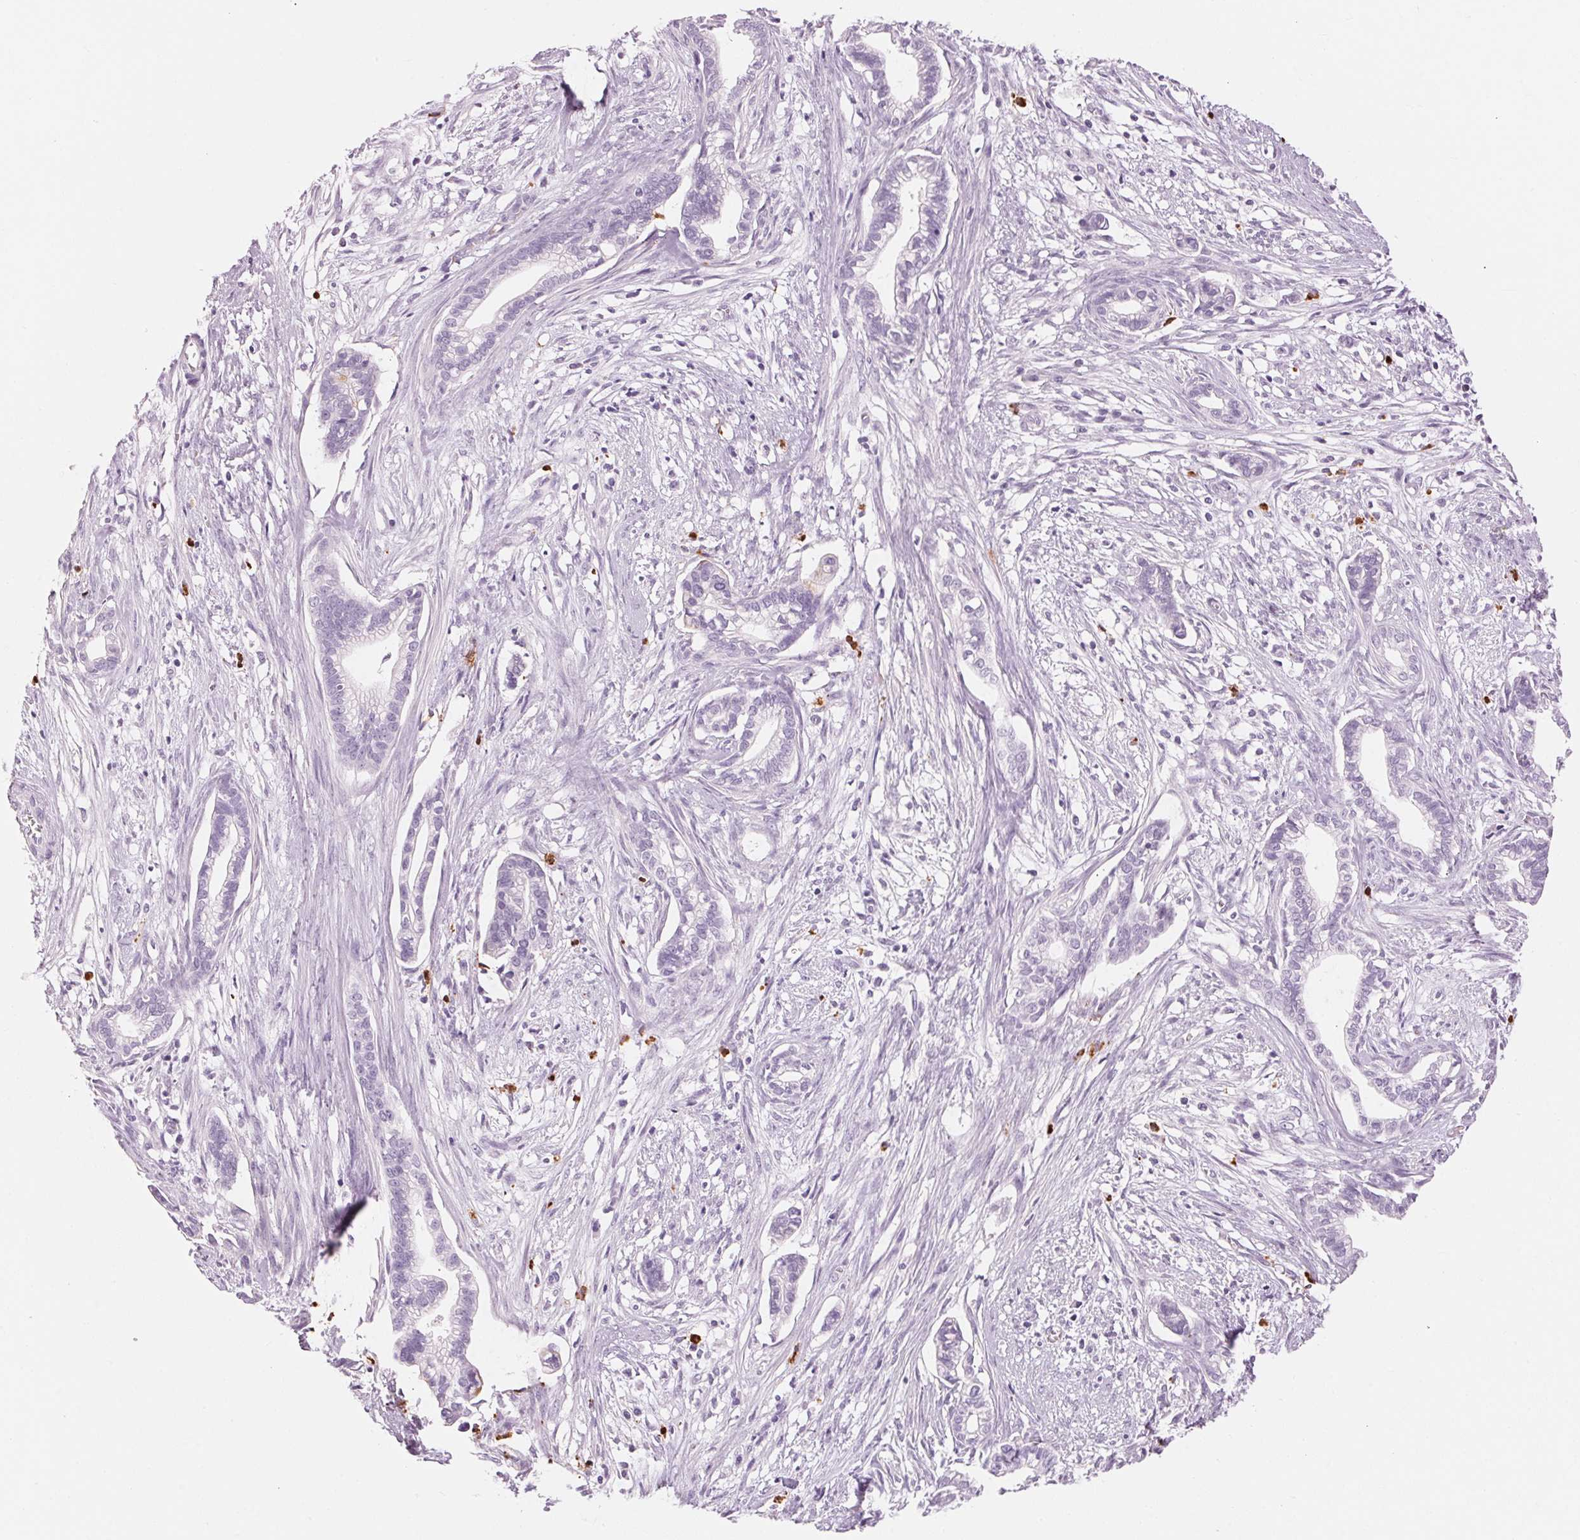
{"staining": {"intensity": "negative", "quantity": "none", "location": "none"}, "tissue": "cervical cancer", "cell_type": "Tumor cells", "image_type": "cancer", "snomed": [{"axis": "morphology", "description": "Adenocarcinoma, NOS"}, {"axis": "topography", "description": "Cervix"}], "caption": "IHC image of human cervical cancer stained for a protein (brown), which demonstrates no positivity in tumor cells.", "gene": "KLK7", "patient": {"sex": "female", "age": 62}}